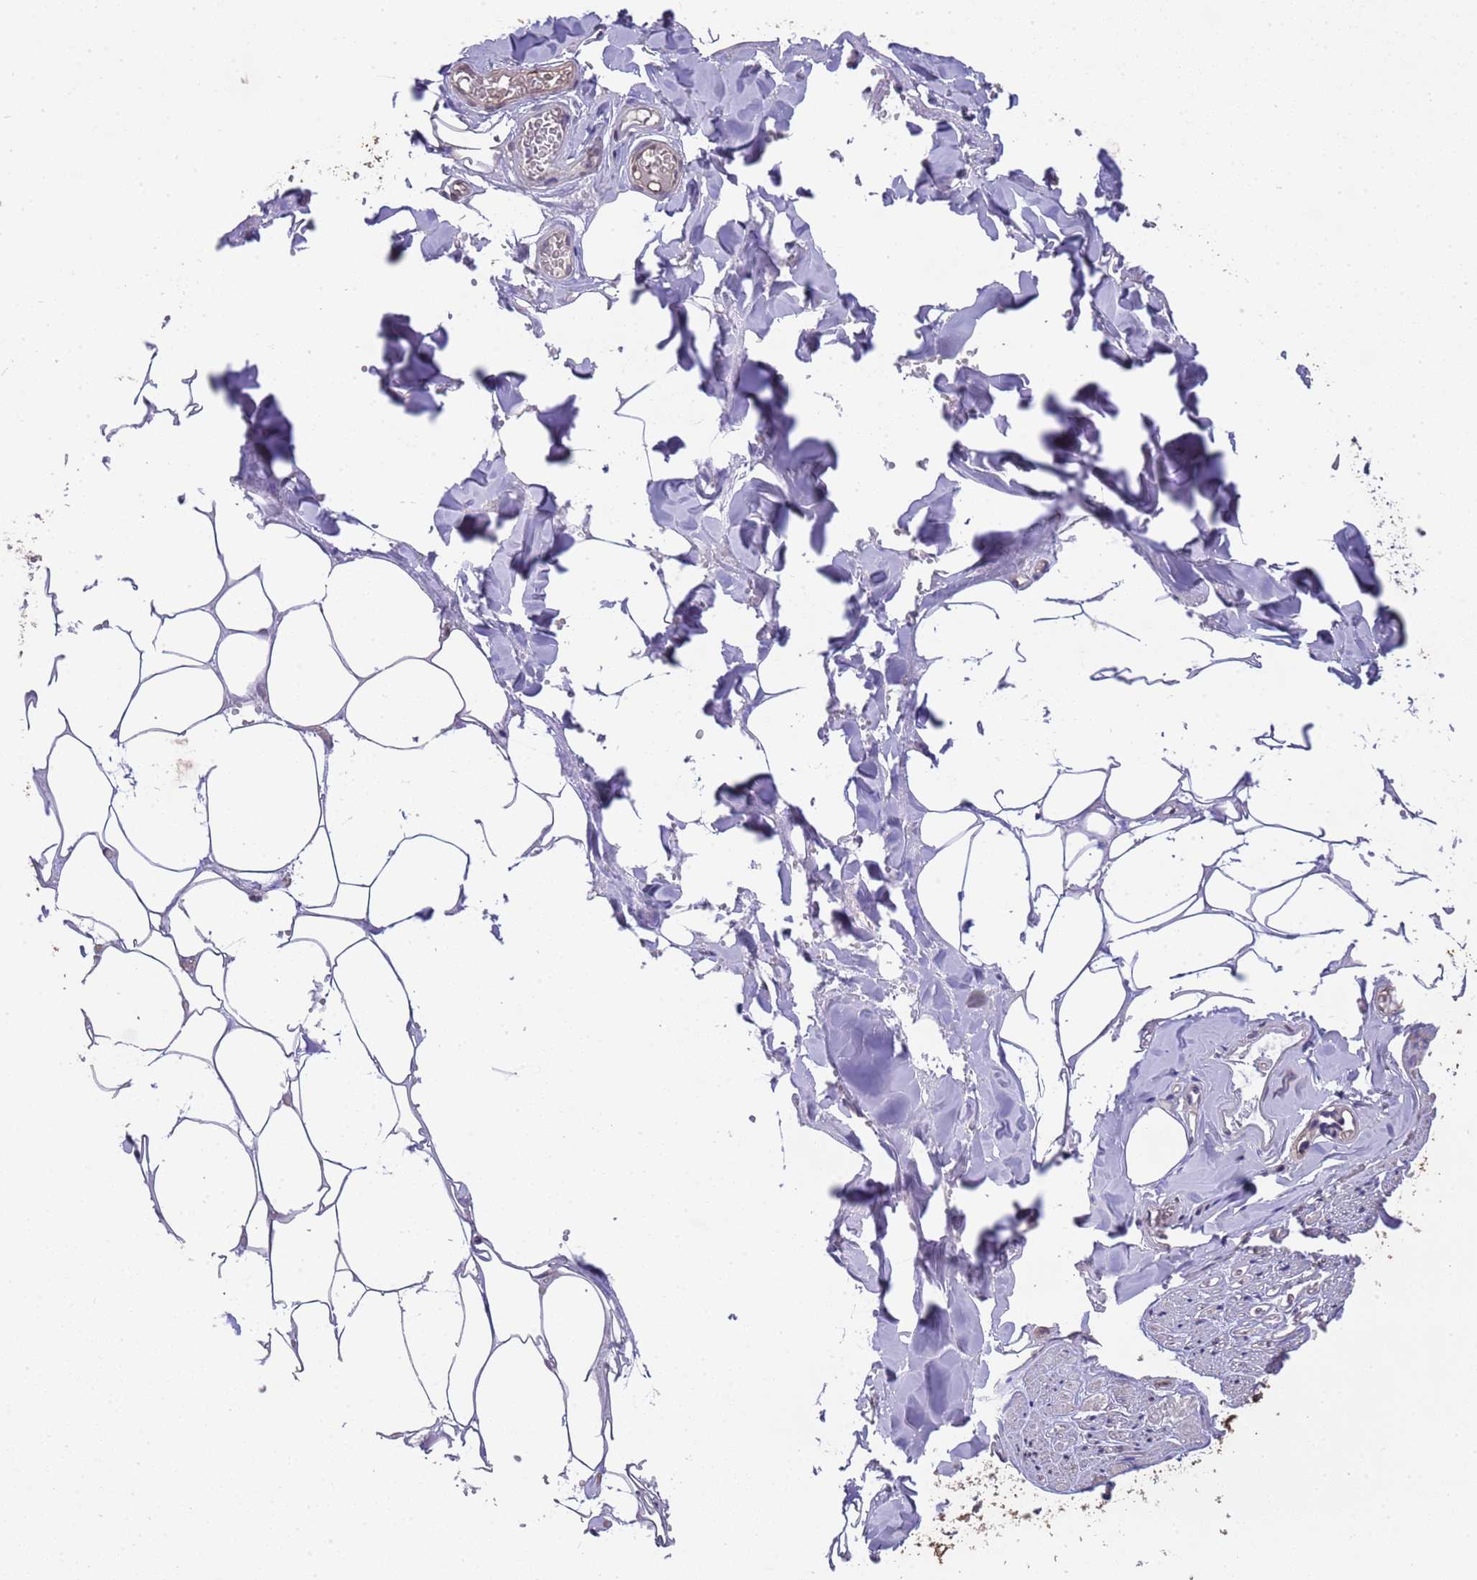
{"staining": {"intensity": "negative", "quantity": "none", "location": "none"}, "tissue": "adipose tissue", "cell_type": "Adipocytes", "image_type": "normal", "snomed": [{"axis": "morphology", "description": "Normal tissue, NOS"}, {"axis": "topography", "description": "Salivary gland"}, {"axis": "topography", "description": "Peripheral nerve tissue"}], "caption": "Photomicrograph shows no significant protein positivity in adipocytes of normal adipose tissue.", "gene": "NPHP1", "patient": {"sex": "male", "age": 38}}